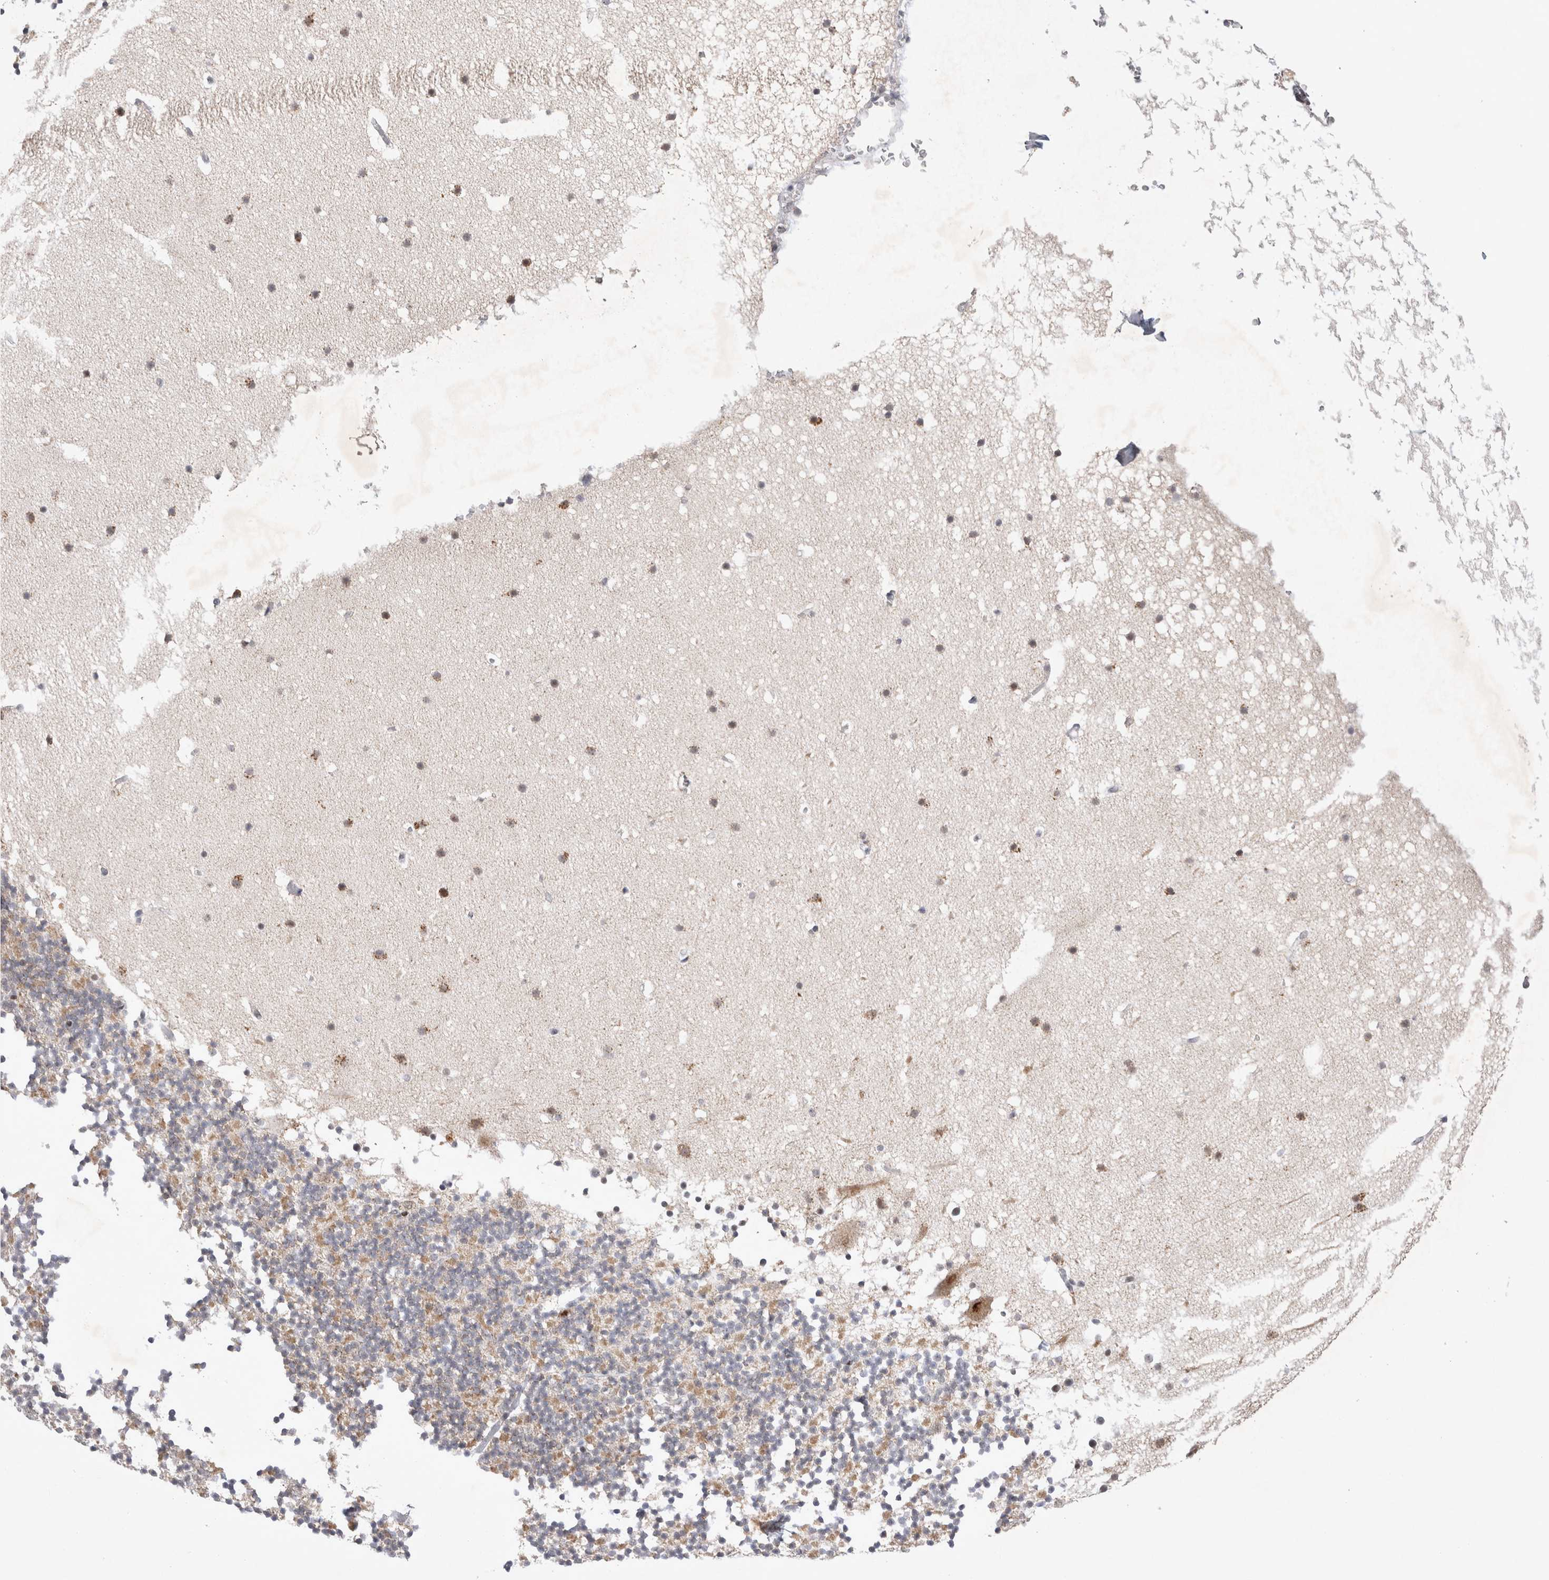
{"staining": {"intensity": "negative", "quantity": "none", "location": "none"}, "tissue": "cerebellum", "cell_type": "Cells in granular layer", "image_type": "normal", "snomed": [{"axis": "morphology", "description": "Normal tissue, NOS"}, {"axis": "topography", "description": "Cerebellum"}], "caption": "Immunohistochemical staining of unremarkable human cerebellum exhibits no significant expression in cells in granular layer.", "gene": "MRPL37", "patient": {"sex": "male", "age": 57}}